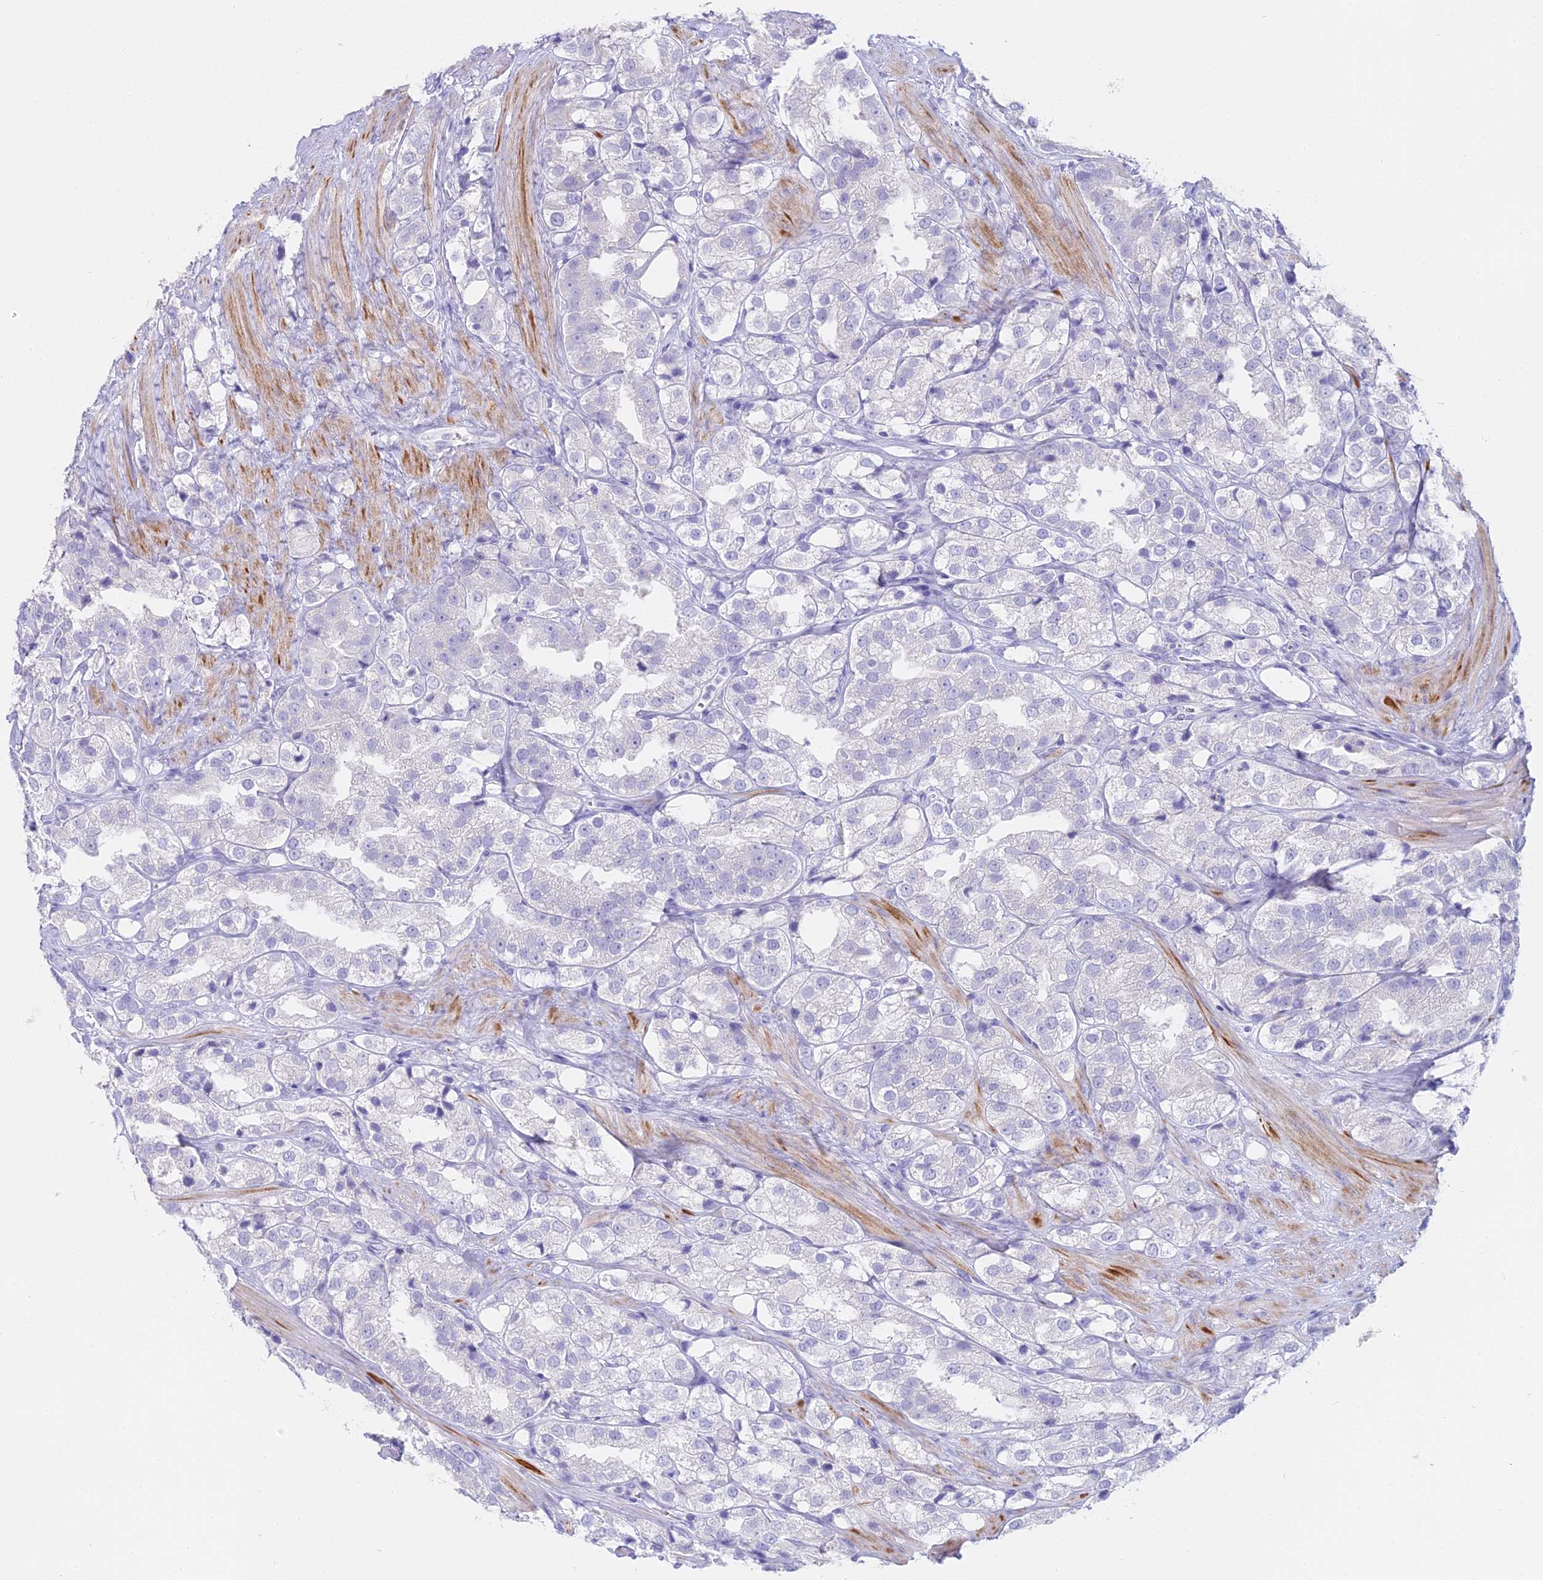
{"staining": {"intensity": "negative", "quantity": "none", "location": "none"}, "tissue": "prostate cancer", "cell_type": "Tumor cells", "image_type": "cancer", "snomed": [{"axis": "morphology", "description": "Adenocarcinoma, NOS"}, {"axis": "topography", "description": "Prostate"}], "caption": "DAB immunohistochemical staining of prostate cancer (adenocarcinoma) reveals no significant staining in tumor cells. (Immunohistochemistry (ihc), brightfield microscopy, high magnification).", "gene": "ALPP", "patient": {"sex": "male", "age": 79}}